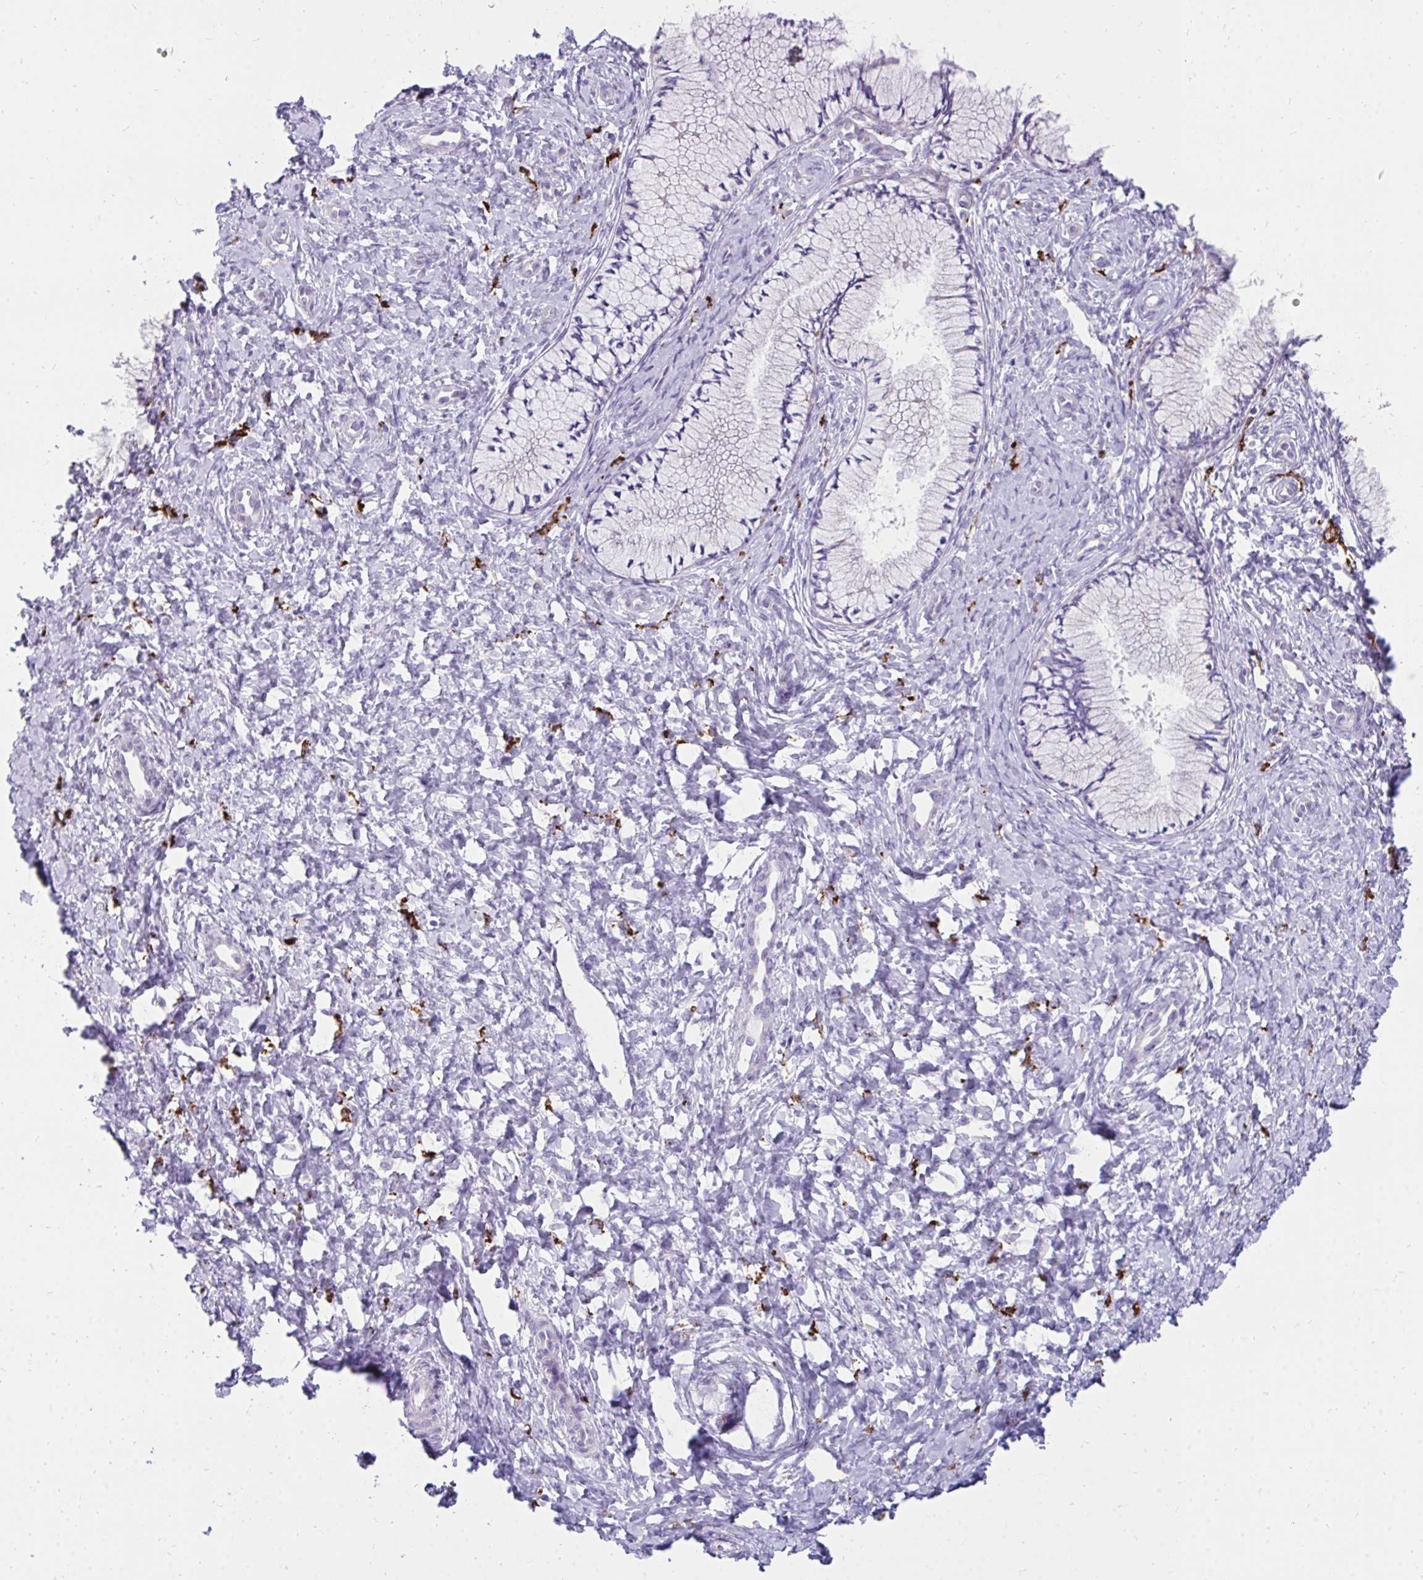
{"staining": {"intensity": "negative", "quantity": "none", "location": "none"}, "tissue": "cervix", "cell_type": "Glandular cells", "image_type": "normal", "snomed": [{"axis": "morphology", "description": "Normal tissue, NOS"}, {"axis": "topography", "description": "Cervix"}], "caption": "This micrograph is of unremarkable cervix stained with immunohistochemistry to label a protein in brown with the nuclei are counter-stained blue. There is no expression in glandular cells. (Immunohistochemistry, brightfield microscopy, high magnification).", "gene": "CD163", "patient": {"sex": "female", "age": 37}}